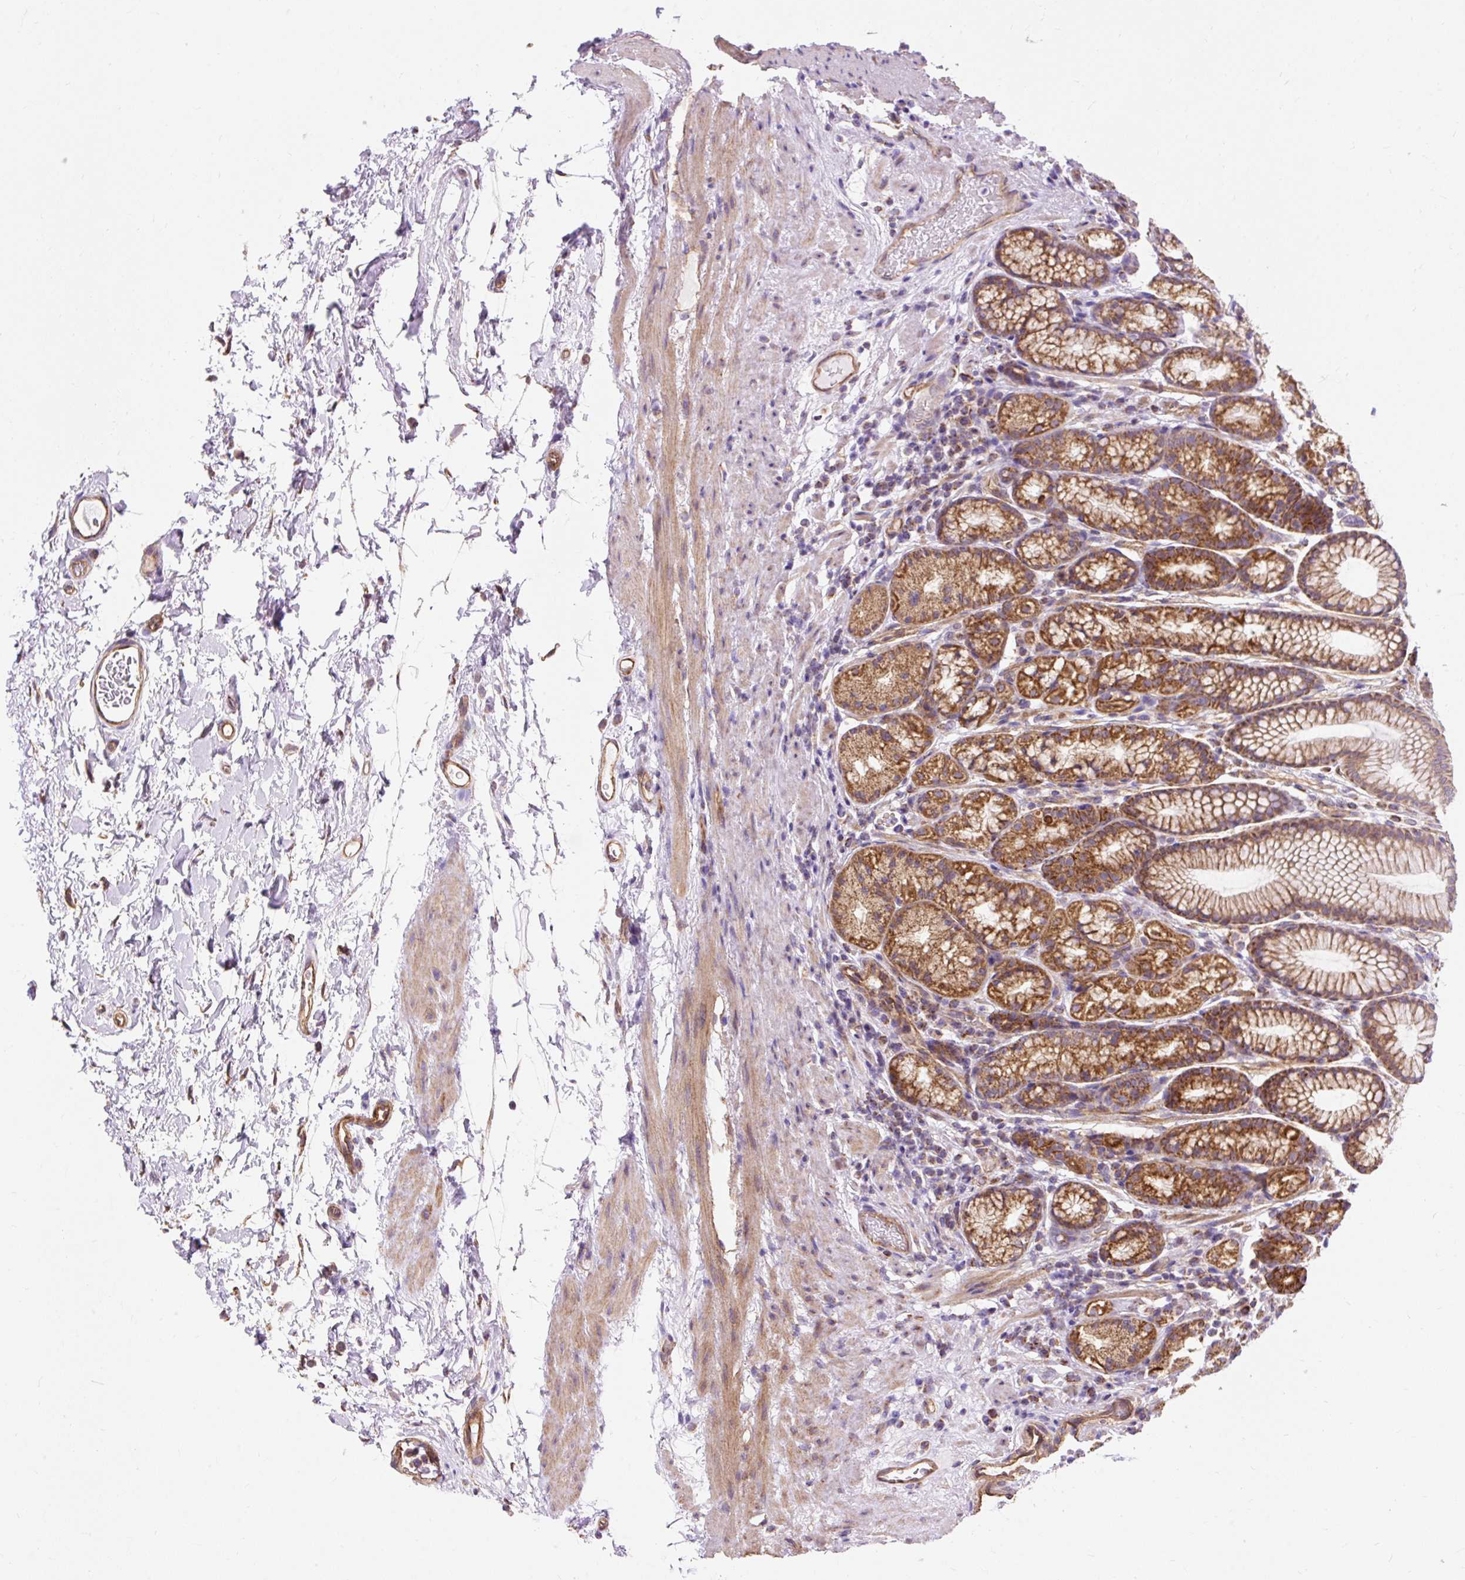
{"staining": {"intensity": "moderate", "quantity": ">75%", "location": "cytoplasmic/membranous"}, "tissue": "stomach", "cell_type": "Glandular cells", "image_type": "normal", "snomed": [{"axis": "morphology", "description": "Normal tissue, NOS"}, {"axis": "topography", "description": "Stomach, lower"}], "caption": "Protein staining demonstrates moderate cytoplasmic/membranous expression in approximately >75% of glandular cells in benign stomach. (brown staining indicates protein expression, while blue staining denotes nuclei).", "gene": "CEP290", "patient": {"sex": "male", "age": 67}}